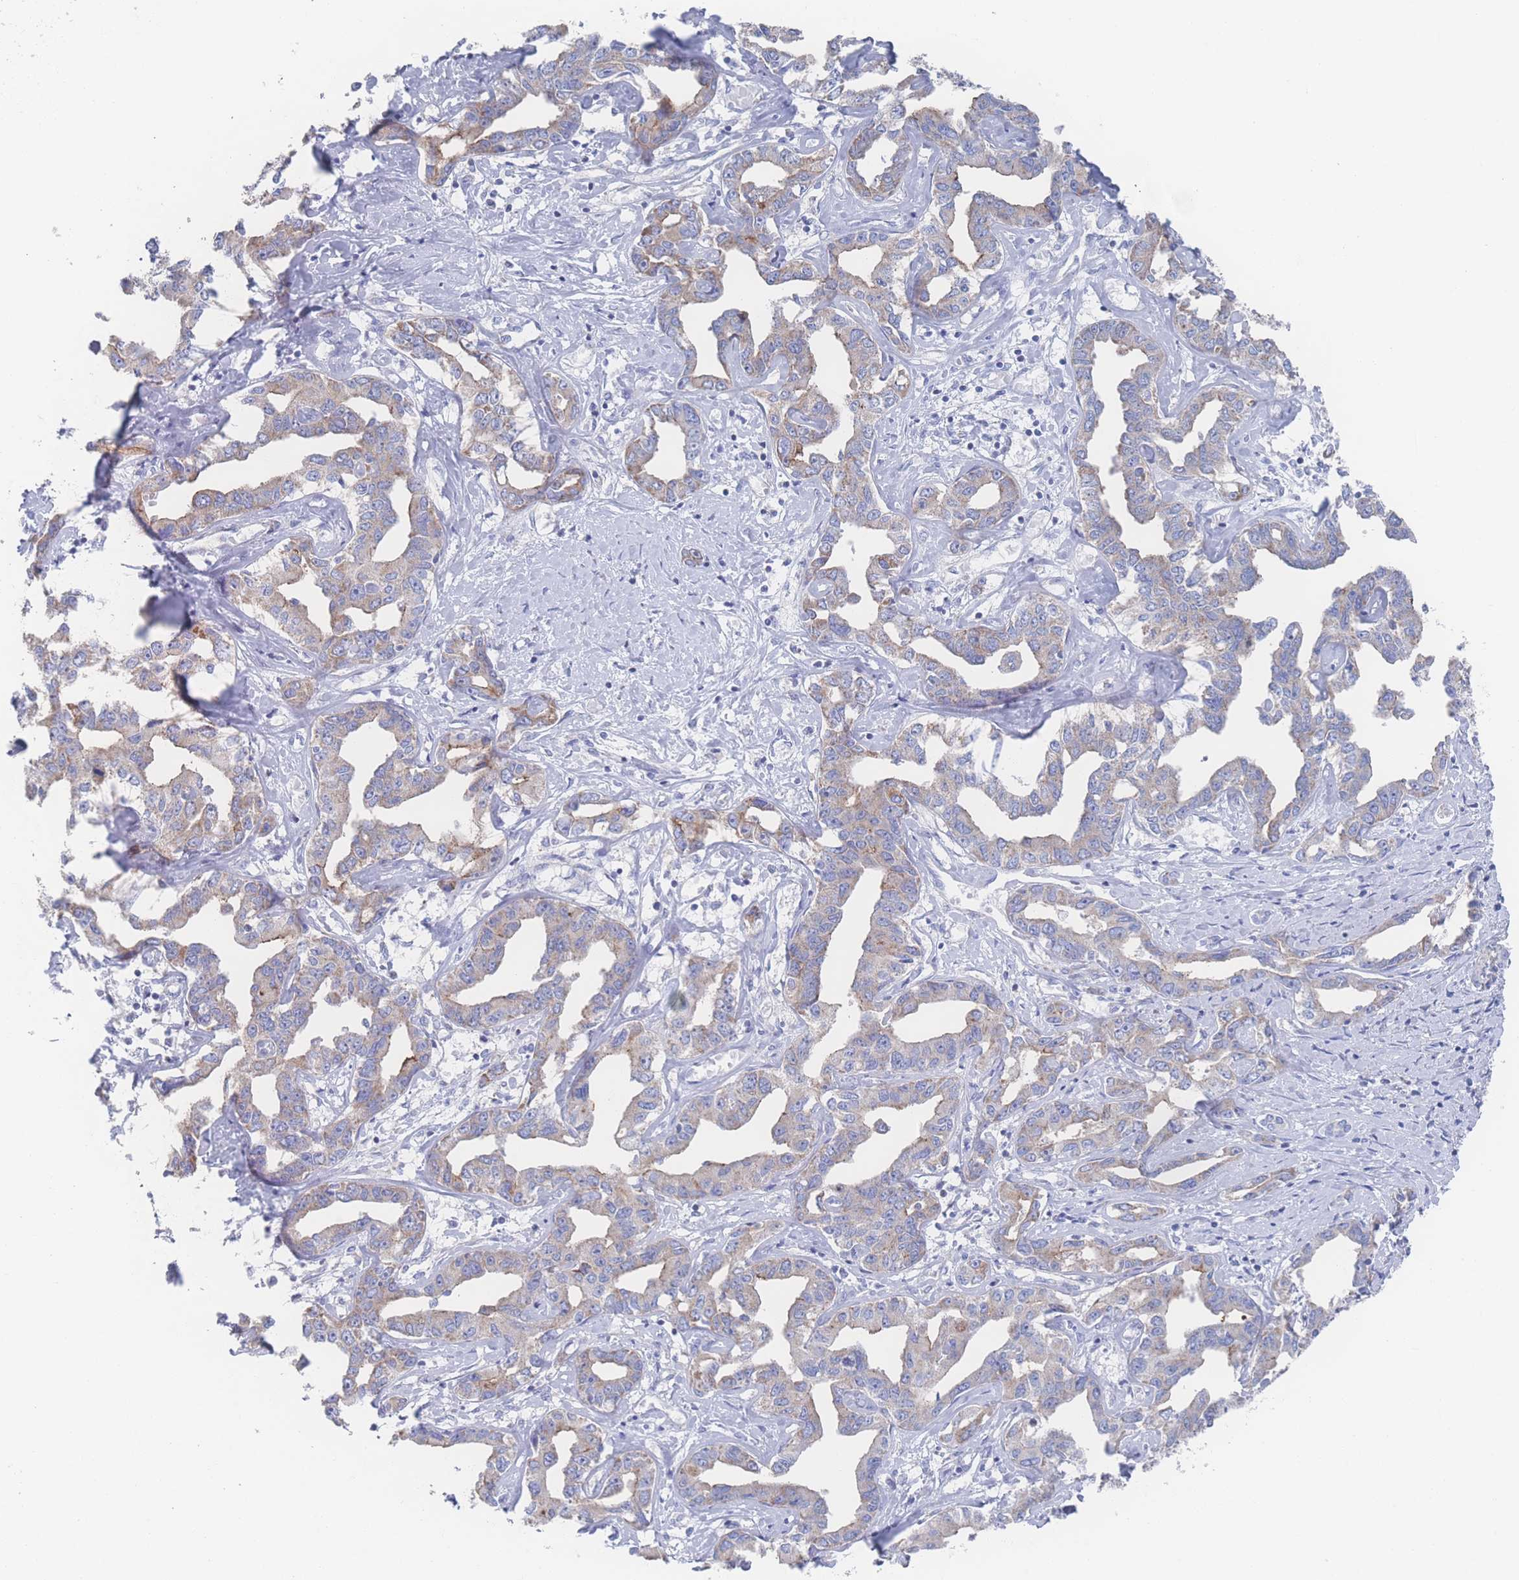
{"staining": {"intensity": "weak", "quantity": "25%-75%", "location": "cytoplasmic/membranous"}, "tissue": "liver cancer", "cell_type": "Tumor cells", "image_type": "cancer", "snomed": [{"axis": "morphology", "description": "Cholangiocarcinoma"}, {"axis": "topography", "description": "Liver"}], "caption": "Approximately 25%-75% of tumor cells in human liver cancer display weak cytoplasmic/membranous protein positivity as visualized by brown immunohistochemical staining.", "gene": "SNPH", "patient": {"sex": "male", "age": 59}}